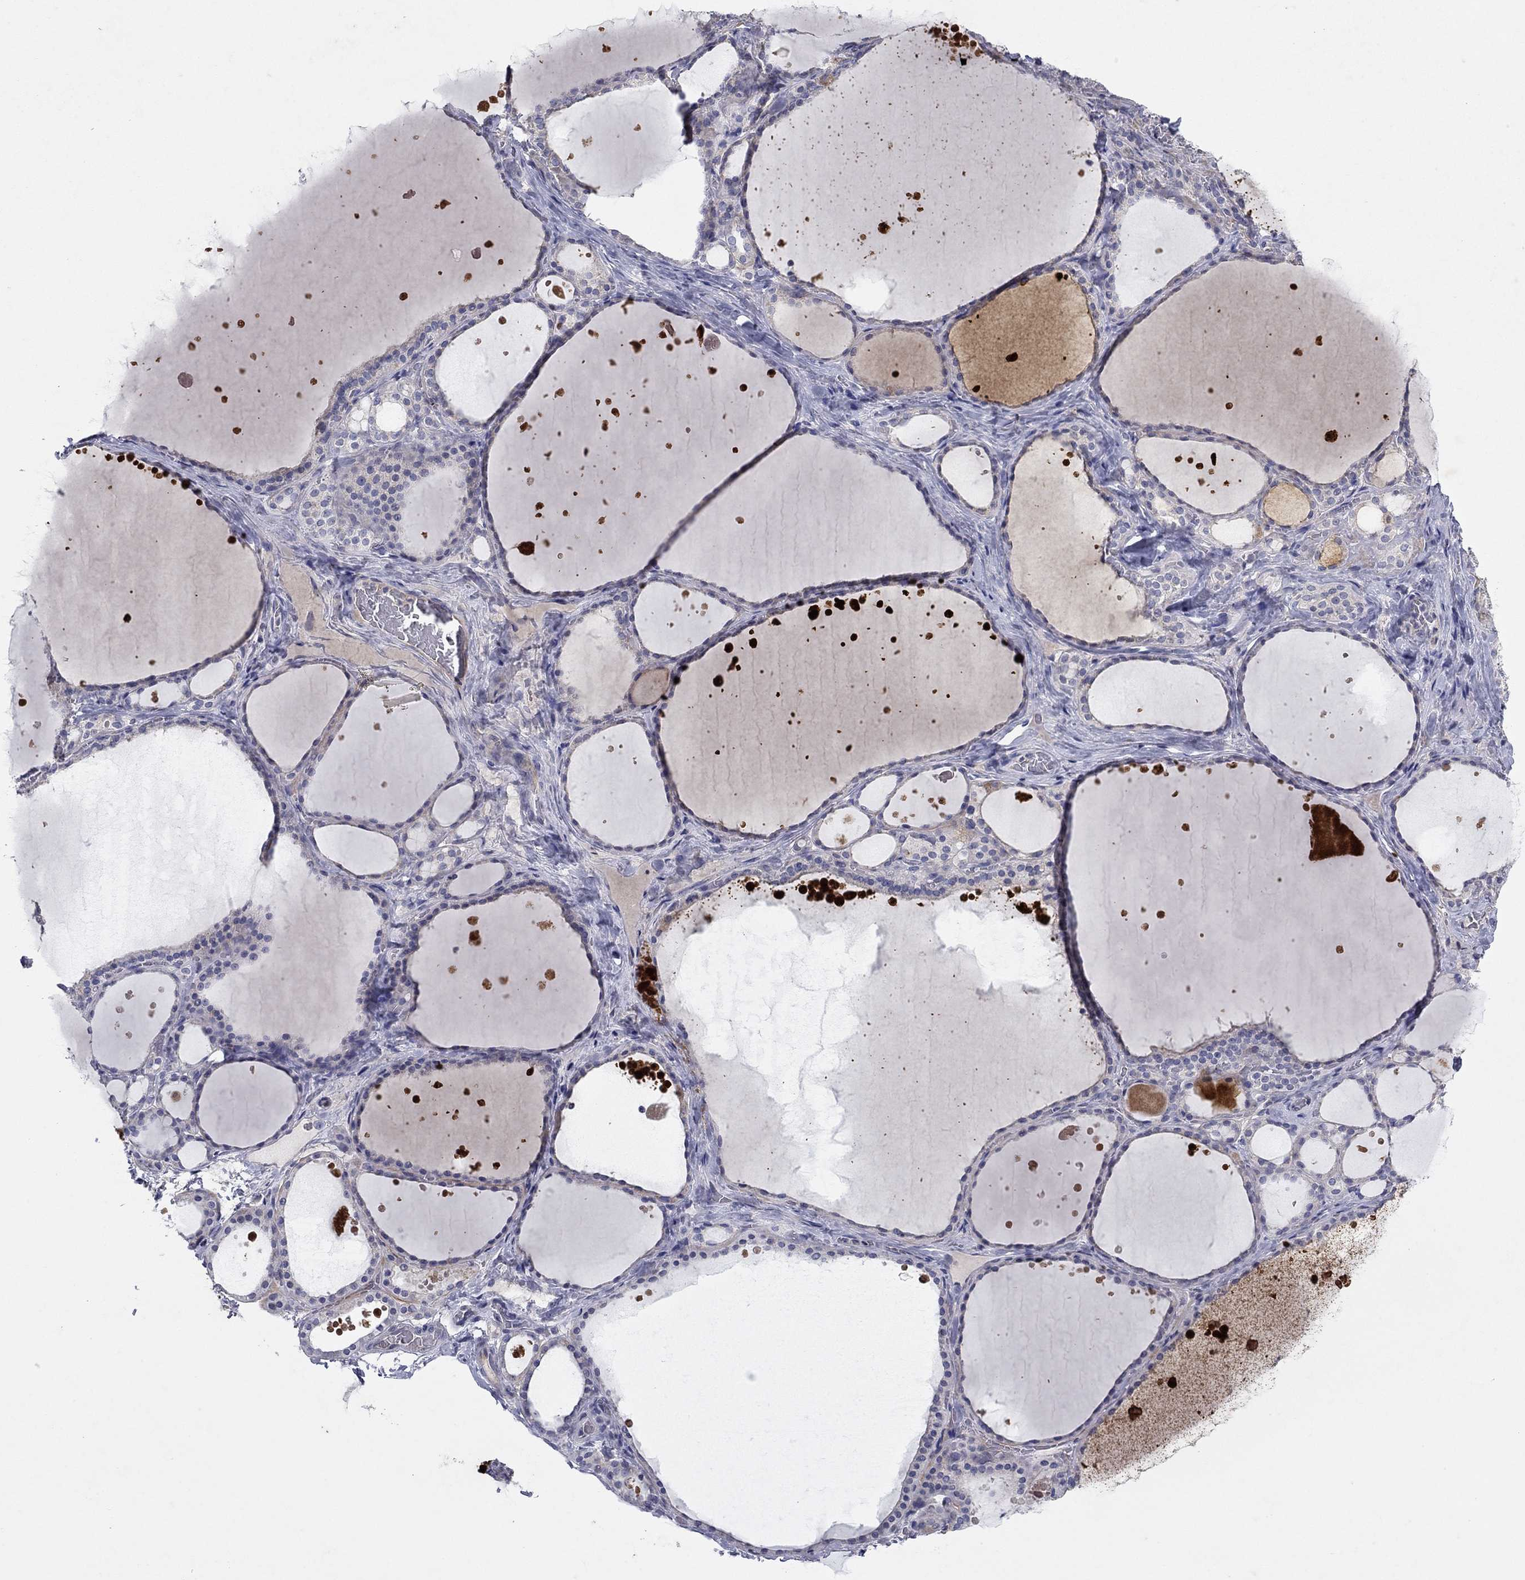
{"staining": {"intensity": "negative", "quantity": "none", "location": "none"}, "tissue": "thyroid gland", "cell_type": "Glandular cells", "image_type": "normal", "snomed": [{"axis": "morphology", "description": "Normal tissue, NOS"}, {"axis": "topography", "description": "Thyroid gland"}], "caption": "Immunohistochemistry (IHC) of unremarkable human thyroid gland exhibits no positivity in glandular cells.", "gene": "PTGDS", "patient": {"sex": "male", "age": 63}}